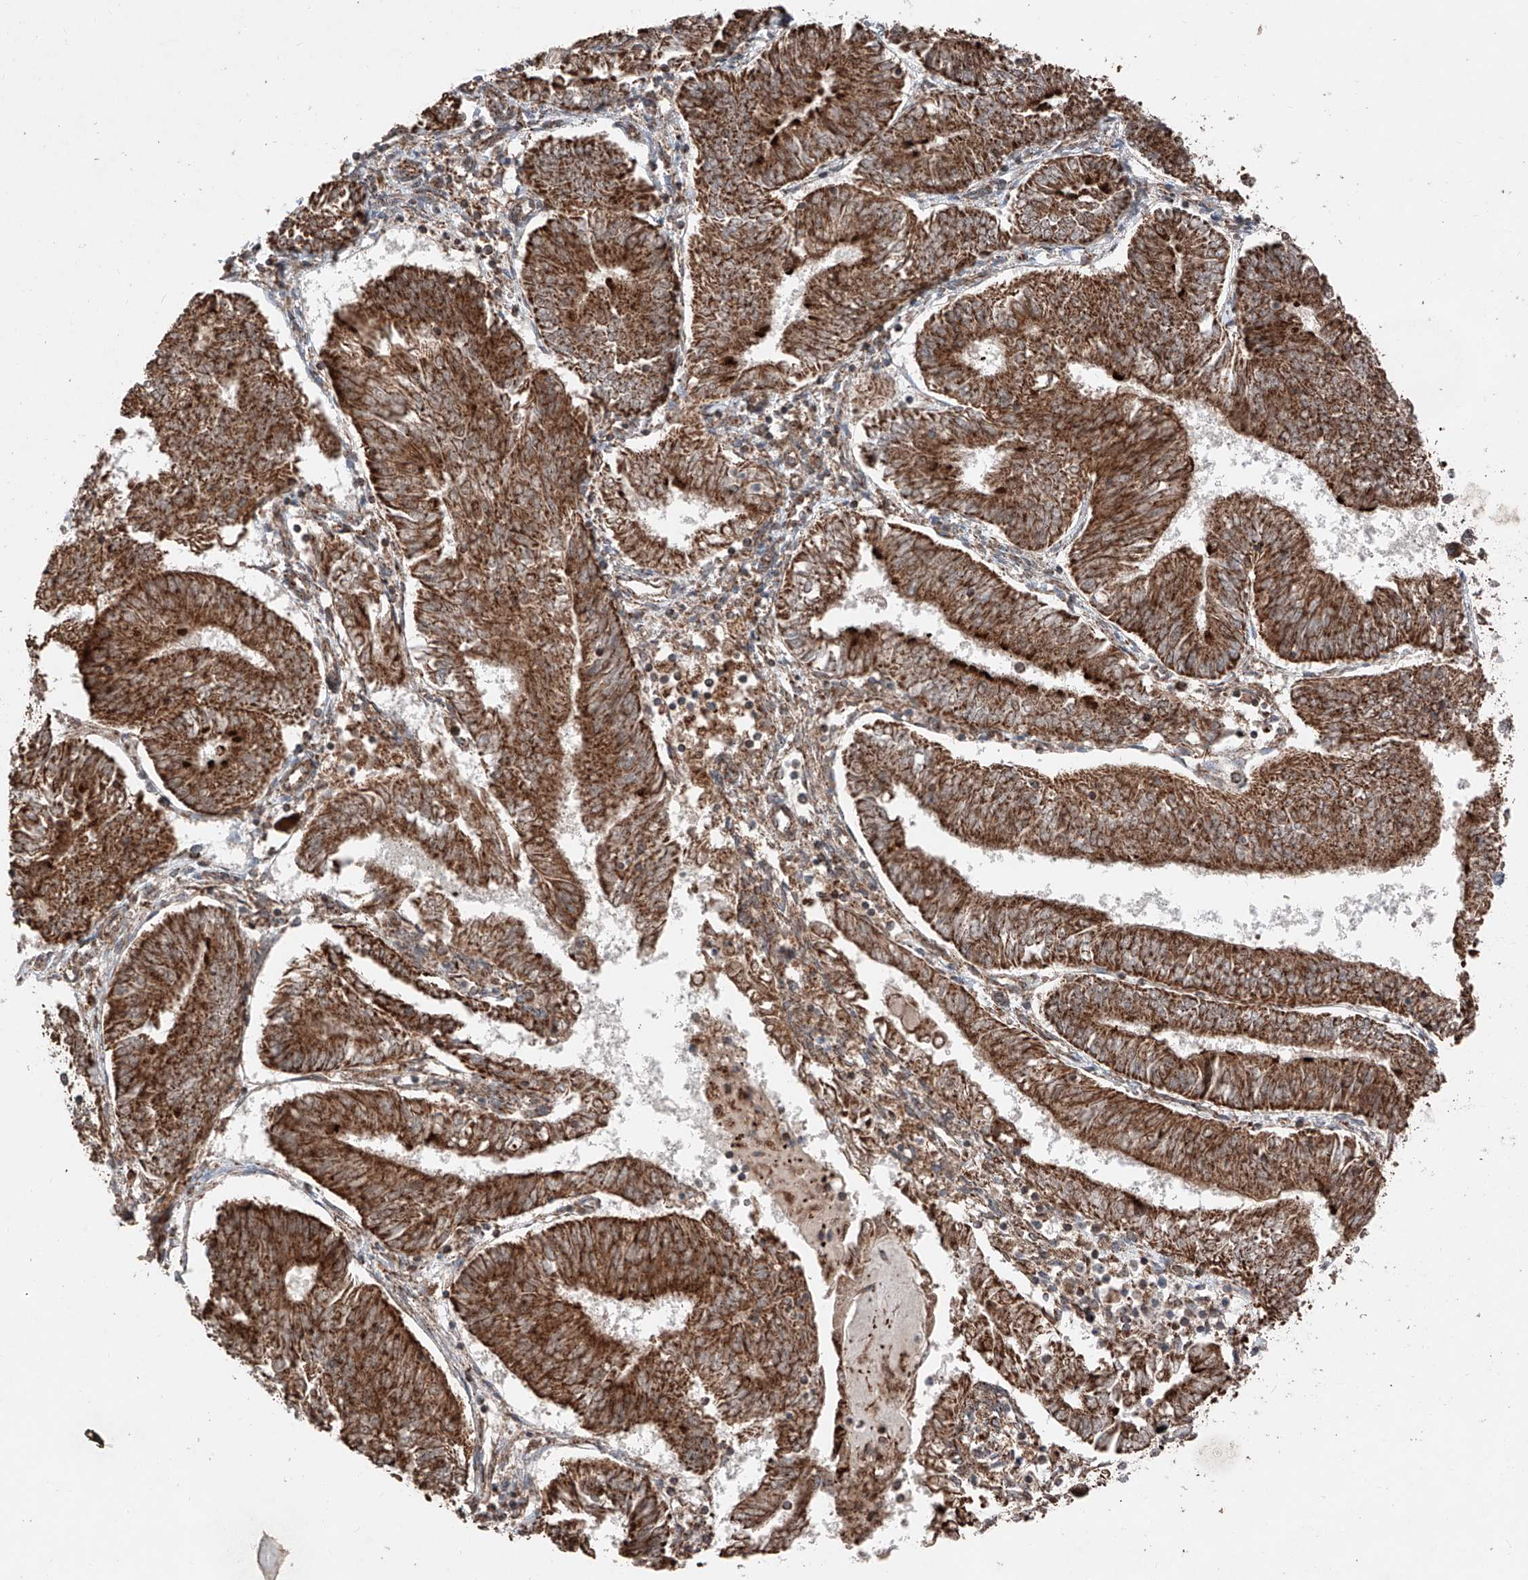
{"staining": {"intensity": "strong", "quantity": ">75%", "location": "cytoplasmic/membranous"}, "tissue": "endometrial cancer", "cell_type": "Tumor cells", "image_type": "cancer", "snomed": [{"axis": "morphology", "description": "Adenocarcinoma, NOS"}, {"axis": "topography", "description": "Endometrium"}], "caption": "Strong cytoplasmic/membranous expression is appreciated in approximately >75% of tumor cells in adenocarcinoma (endometrial).", "gene": "ZSCAN29", "patient": {"sex": "female", "age": 58}}